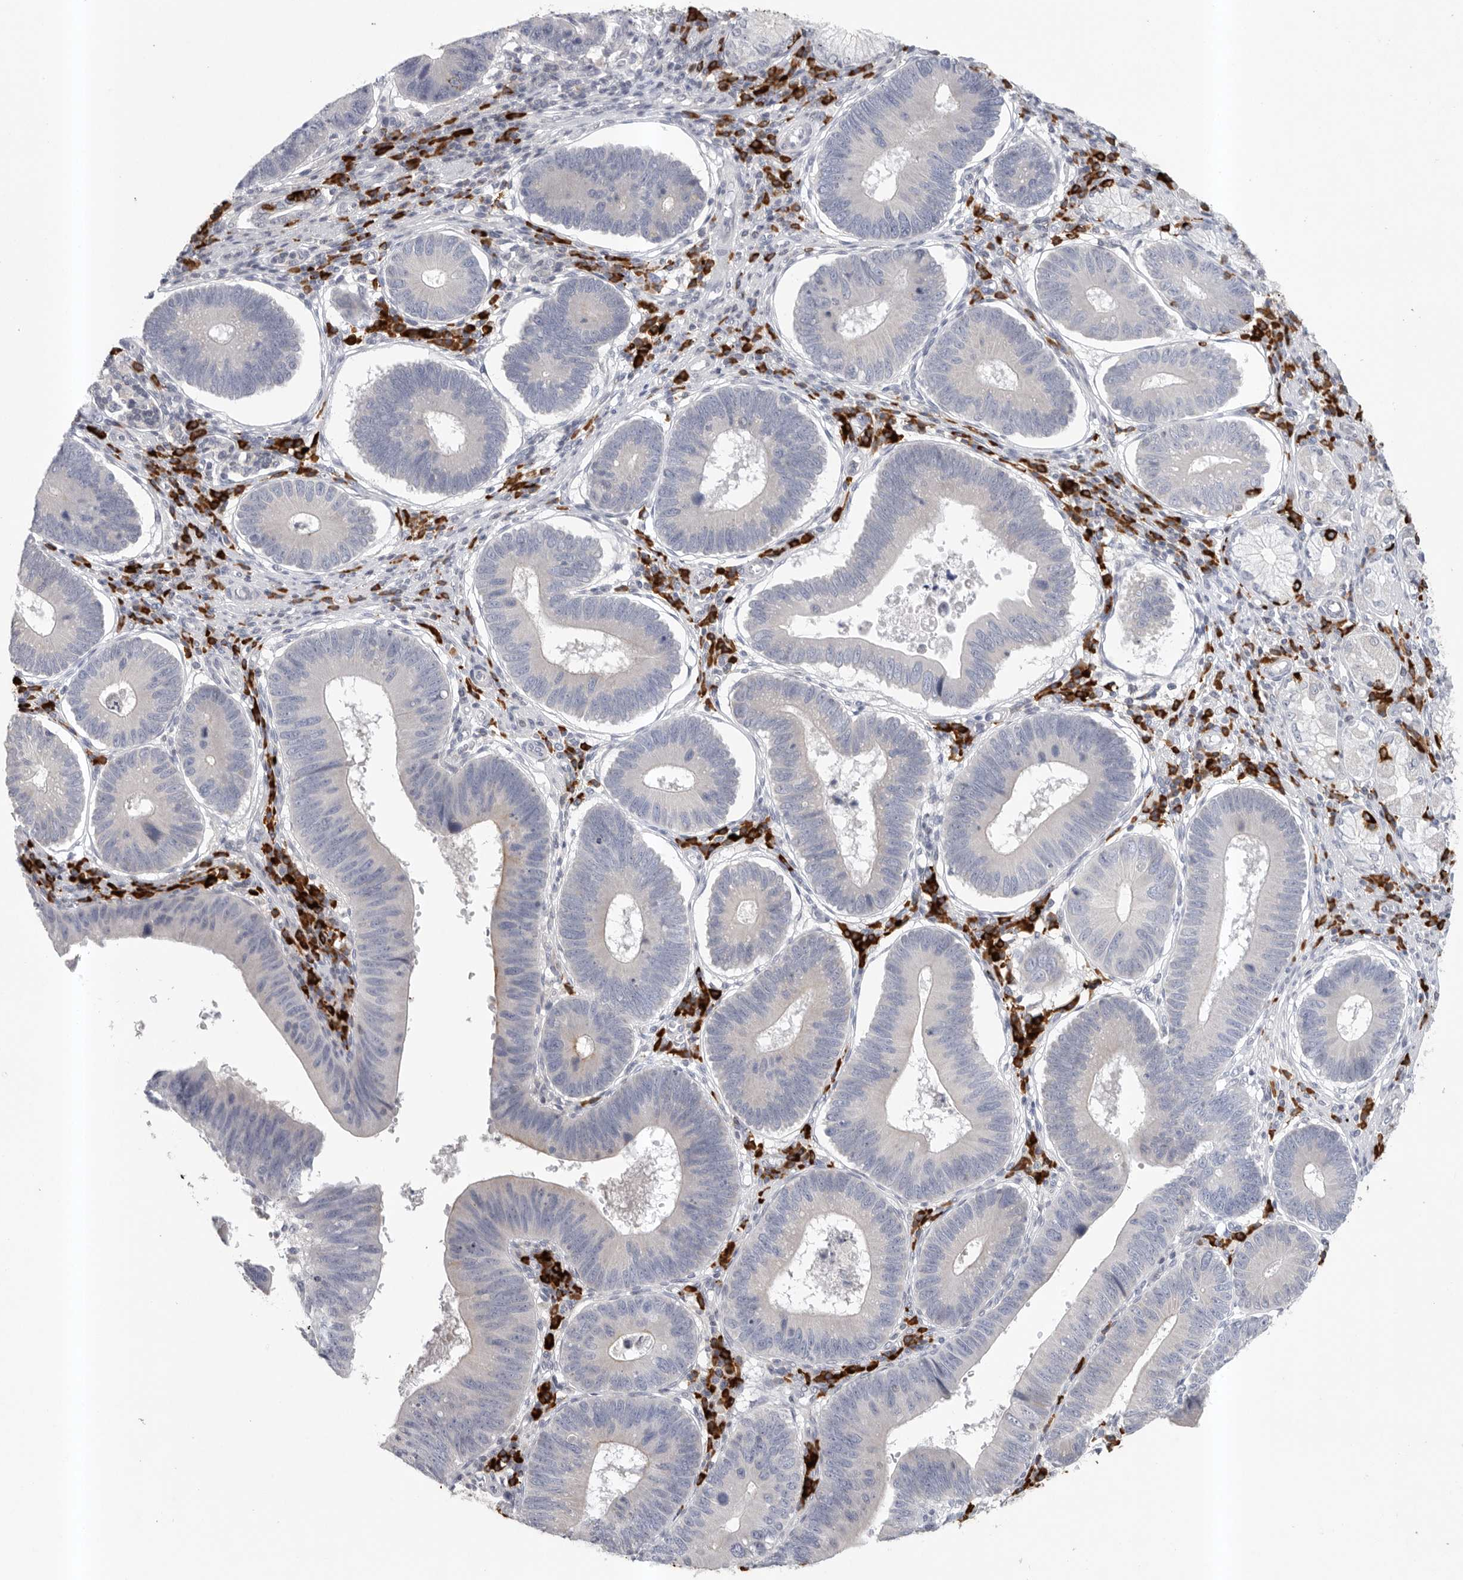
{"staining": {"intensity": "negative", "quantity": "none", "location": "none"}, "tissue": "stomach cancer", "cell_type": "Tumor cells", "image_type": "cancer", "snomed": [{"axis": "morphology", "description": "Adenocarcinoma, NOS"}, {"axis": "topography", "description": "Stomach"}], "caption": "The immunohistochemistry photomicrograph has no significant staining in tumor cells of stomach cancer tissue. The staining was performed using DAB (3,3'-diaminobenzidine) to visualize the protein expression in brown, while the nuclei were stained in blue with hematoxylin (Magnification: 20x).", "gene": "TMEM69", "patient": {"sex": "male", "age": 59}}